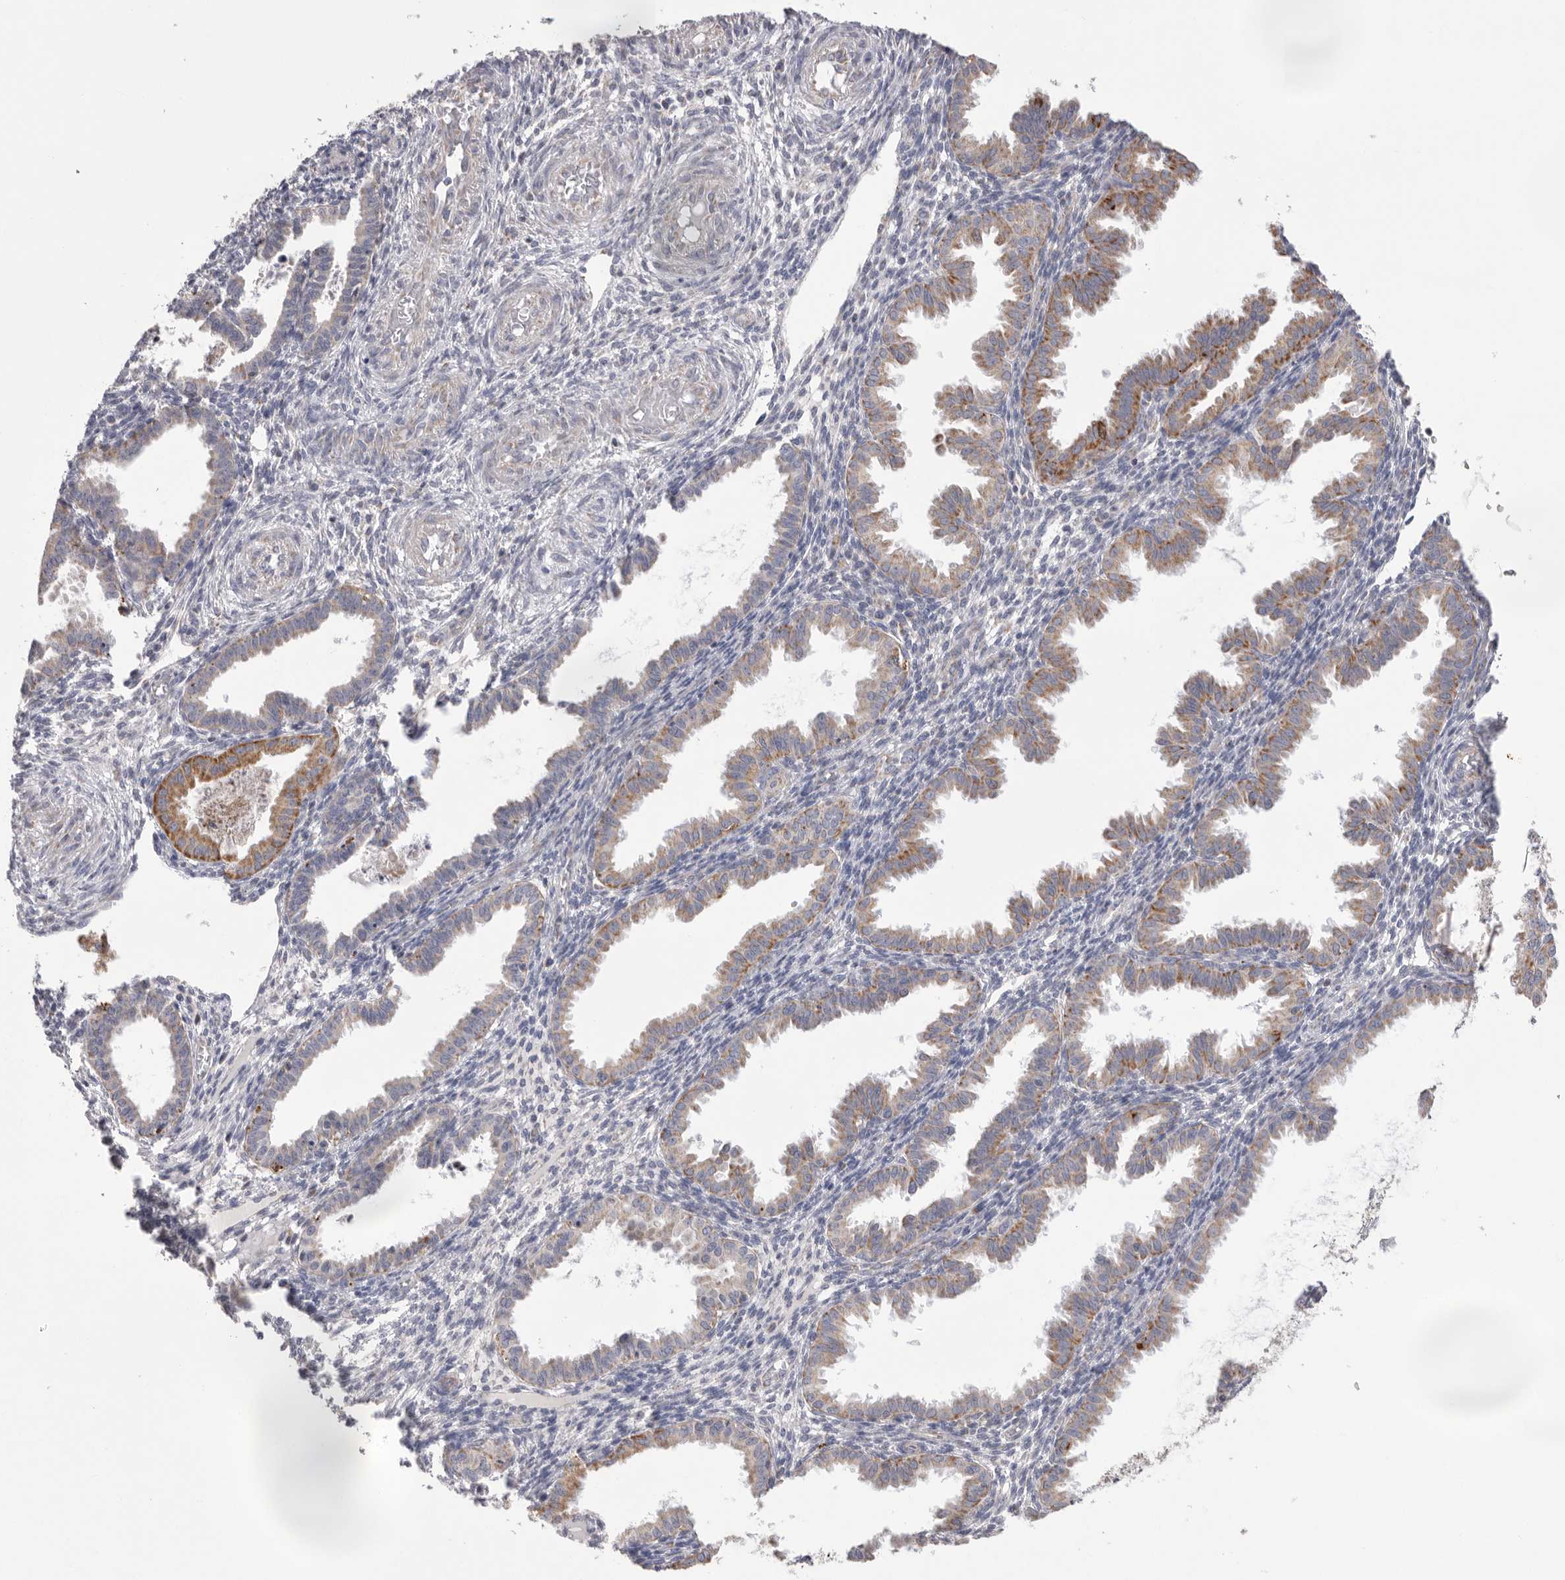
{"staining": {"intensity": "negative", "quantity": "none", "location": "none"}, "tissue": "endometrium", "cell_type": "Cells in endometrial stroma", "image_type": "normal", "snomed": [{"axis": "morphology", "description": "Normal tissue, NOS"}, {"axis": "topography", "description": "Endometrium"}], "caption": "IHC histopathology image of unremarkable endometrium stained for a protein (brown), which shows no expression in cells in endometrial stroma. Brightfield microscopy of immunohistochemistry (IHC) stained with DAB (brown) and hematoxylin (blue), captured at high magnification.", "gene": "VDAC3", "patient": {"sex": "female", "age": 33}}